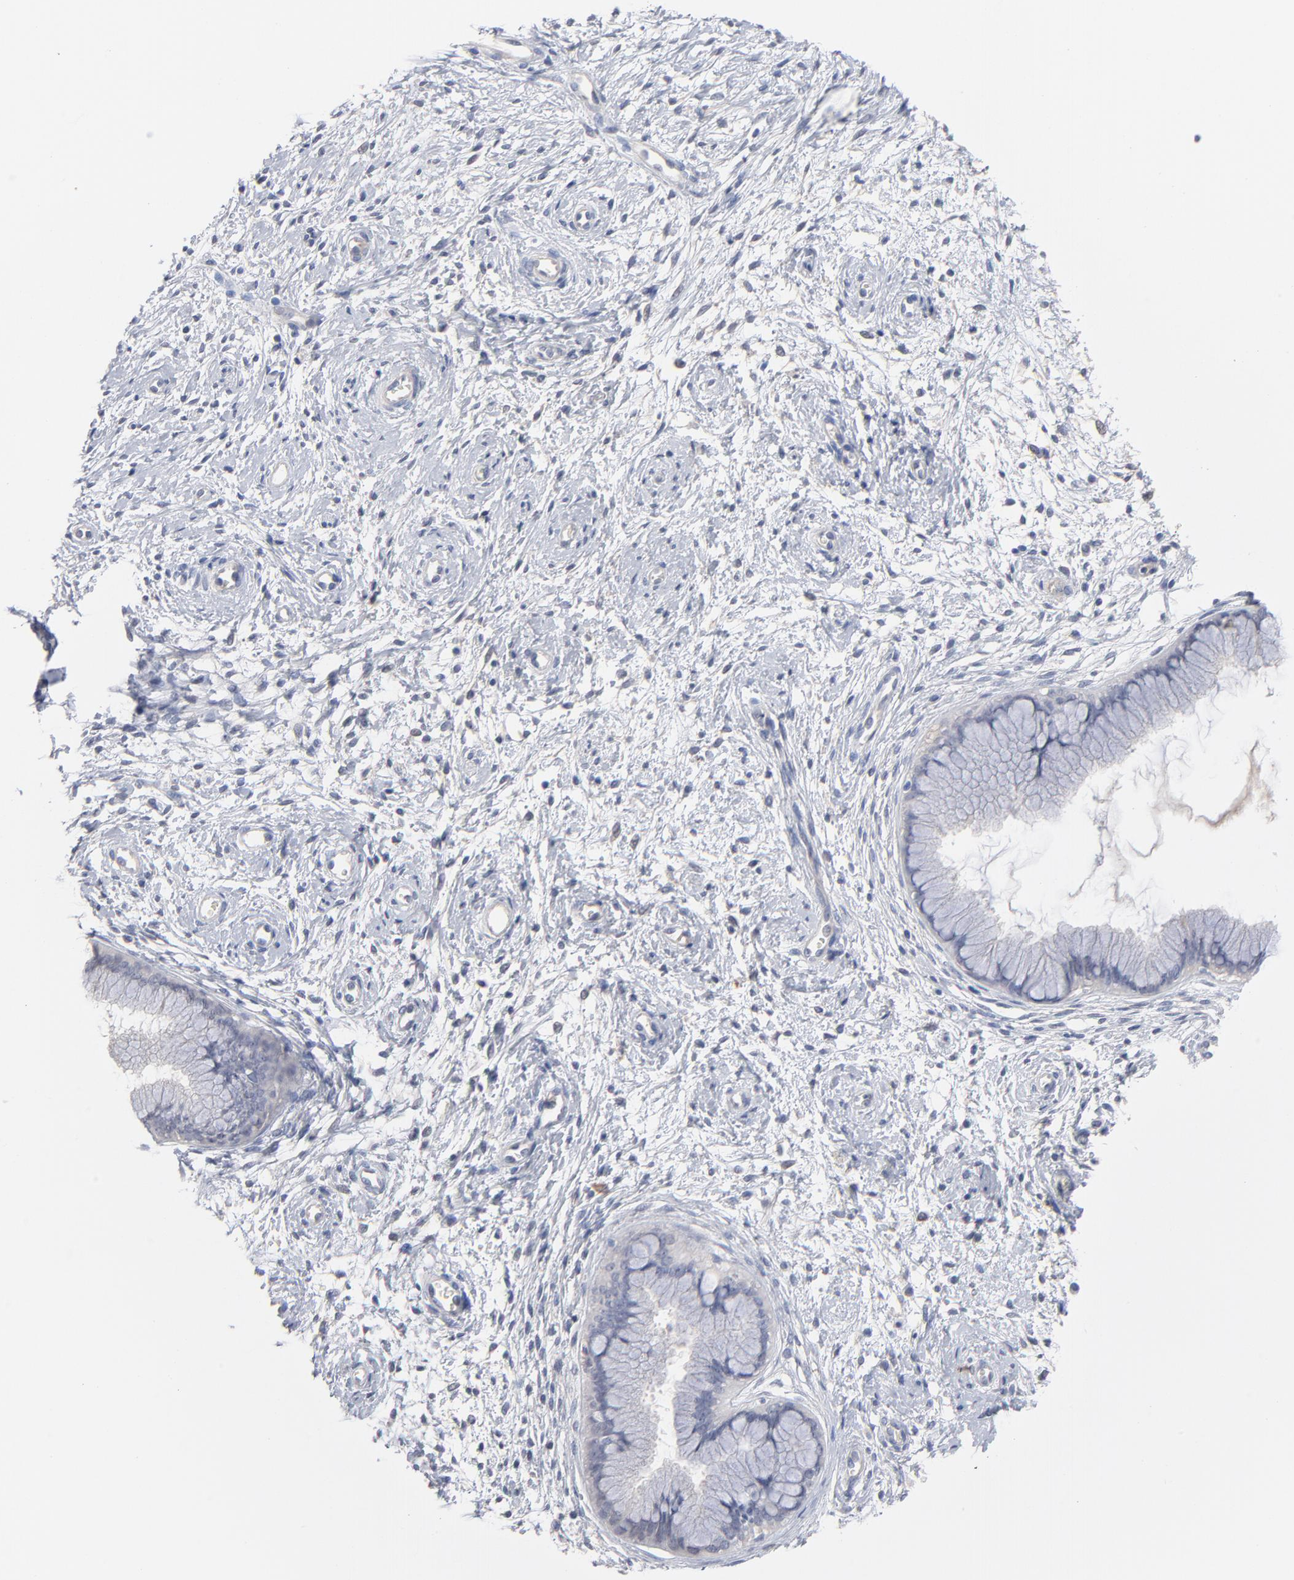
{"staining": {"intensity": "negative", "quantity": "none", "location": "none"}, "tissue": "cervix", "cell_type": "Glandular cells", "image_type": "normal", "snomed": [{"axis": "morphology", "description": "Normal tissue, NOS"}, {"axis": "topography", "description": "Cervix"}], "caption": "This micrograph is of normal cervix stained with immunohistochemistry to label a protein in brown with the nuclei are counter-stained blue. There is no expression in glandular cells. (Stains: DAB immunohistochemistry with hematoxylin counter stain, Microscopy: brightfield microscopy at high magnification).", "gene": "SLC16A1", "patient": {"sex": "female", "age": 39}}